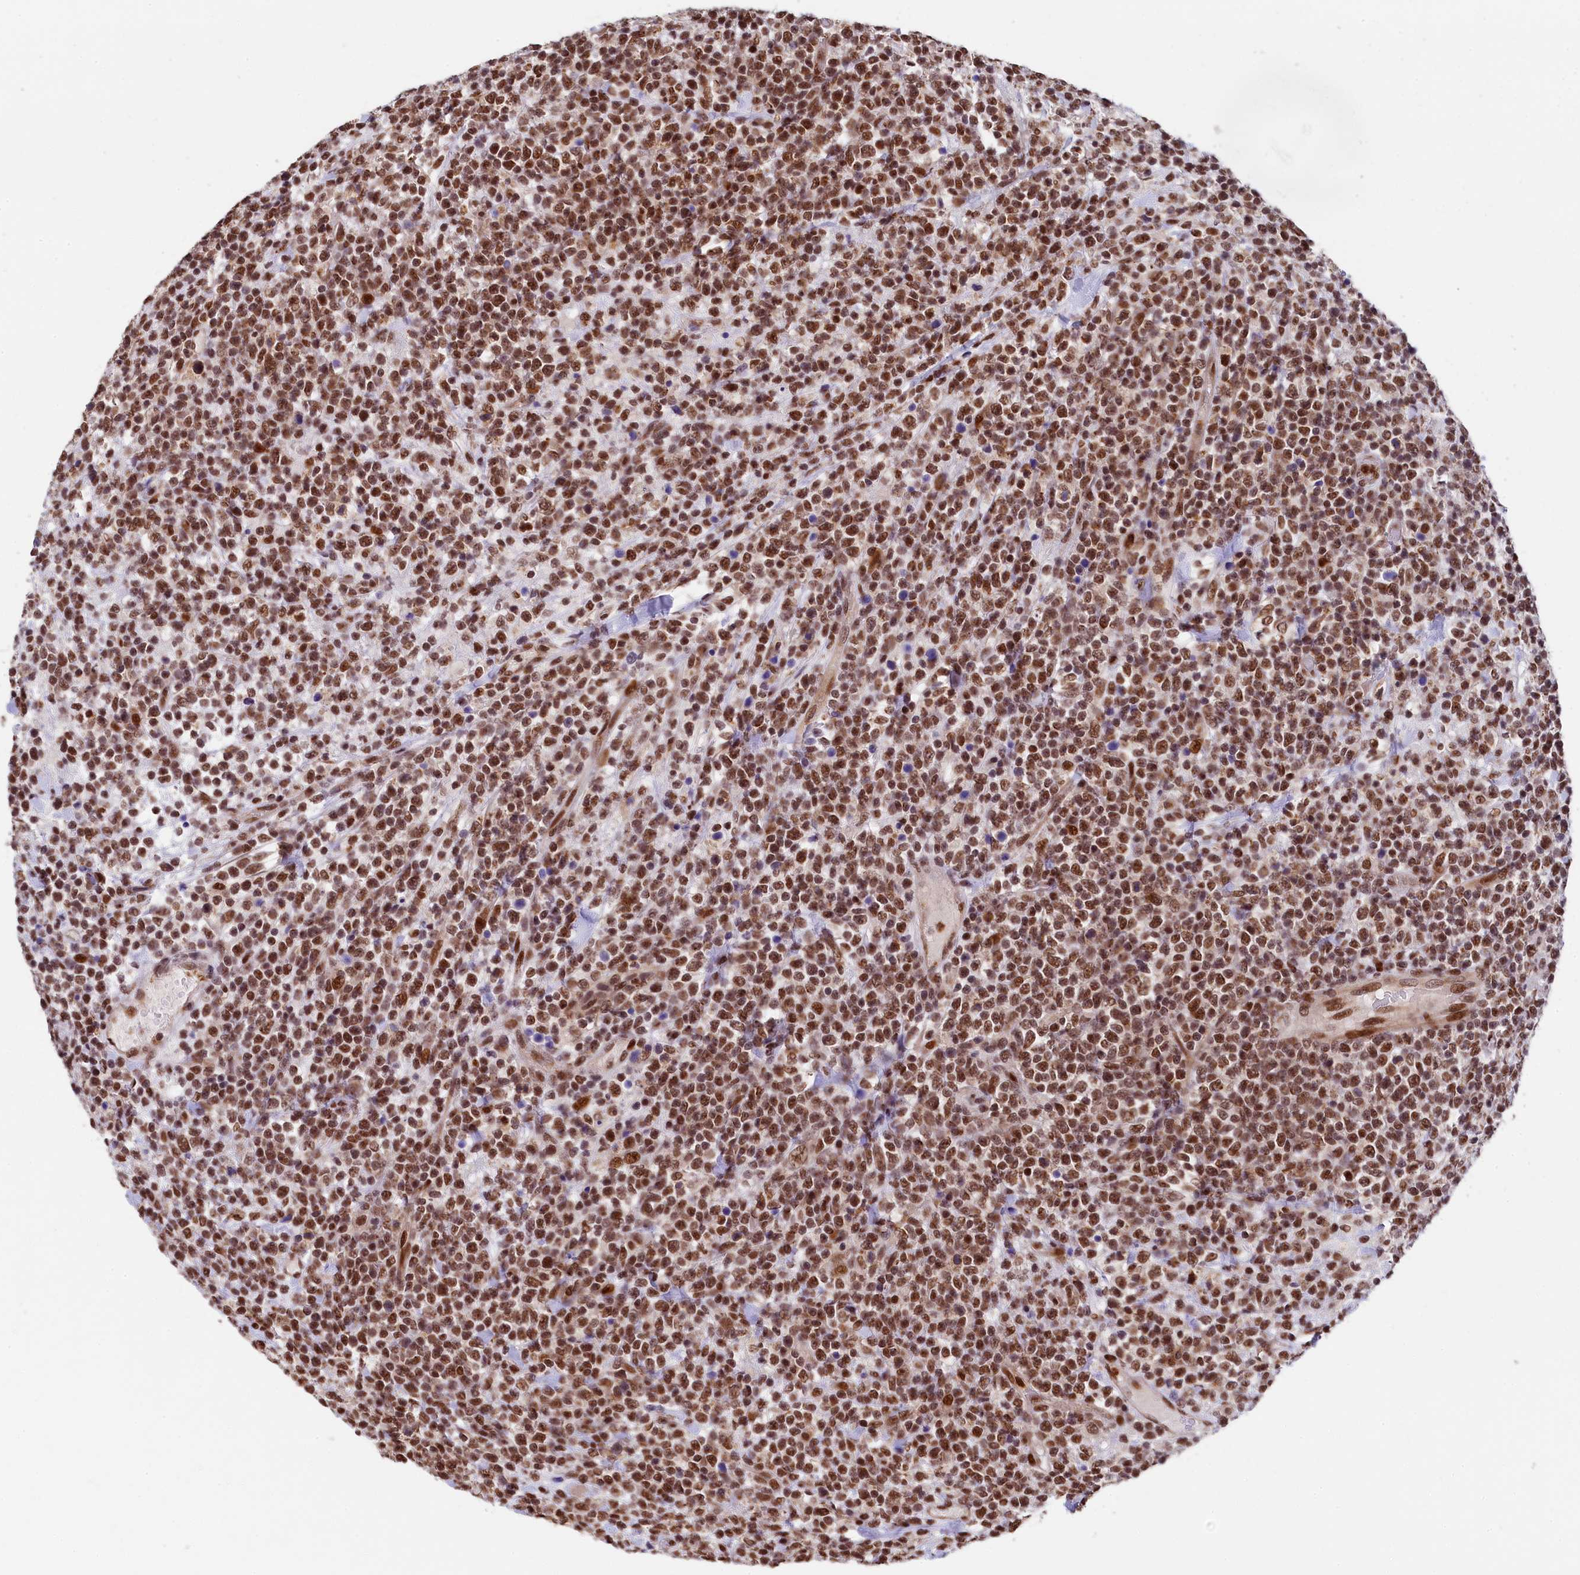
{"staining": {"intensity": "moderate", "quantity": ">75%", "location": "nuclear"}, "tissue": "lymphoma", "cell_type": "Tumor cells", "image_type": "cancer", "snomed": [{"axis": "morphology", "description": "Malignant lymphoma, non-Hodgkin's type, High grade"}, {"axis": "topography", "description": "Colon"}], "caption": "Tumor cells show medium levels of moderate nuclear positivity in about >75% of cells in malignant lymphoma, non-Hodgkin's type (high-grade).", "gene": "ADIG", "patient": {"sex": "female", "age": 53}}